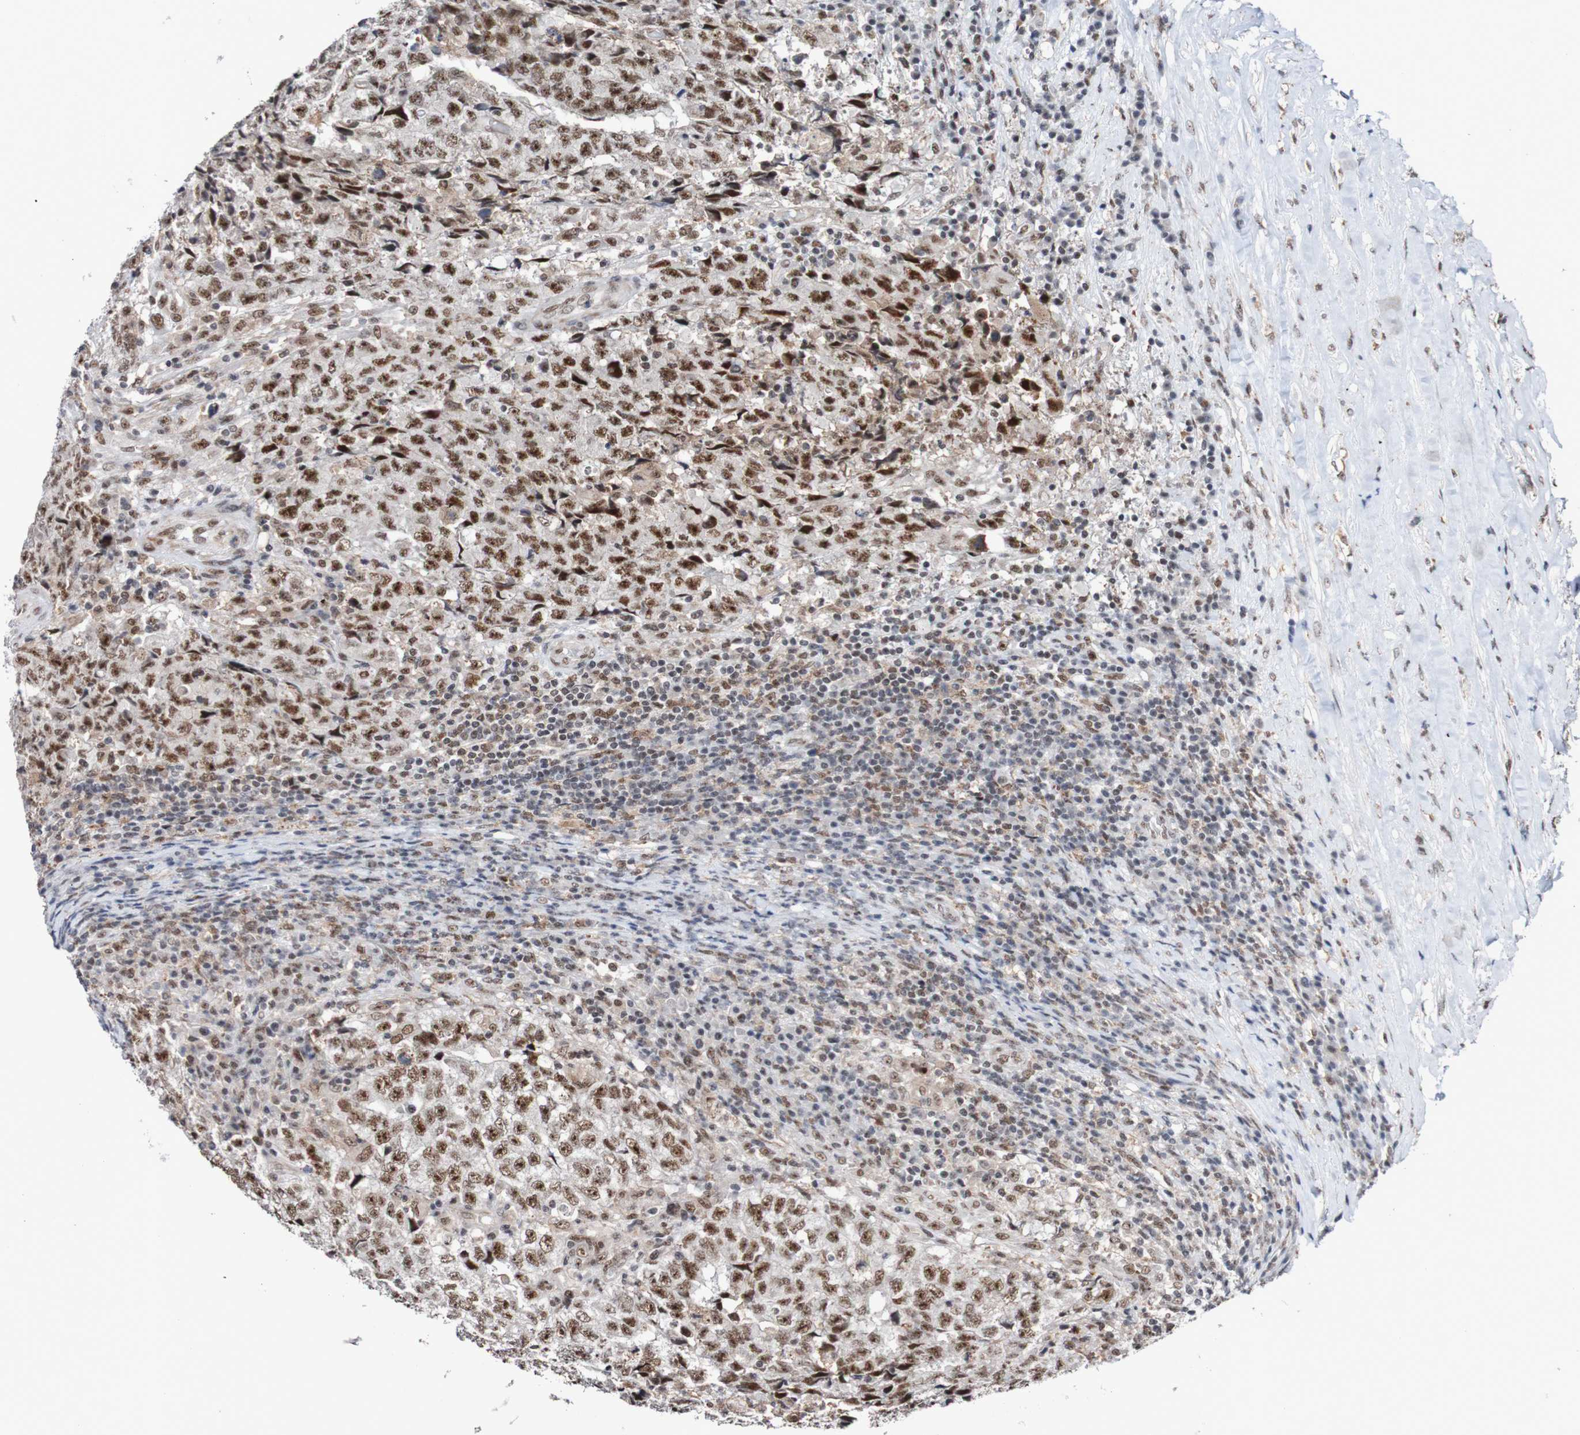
{"staining": {"intensity": "moderate", "quantity": ">75%", "location": "nuclear"}, "tissue": "testis cancer", "cell_type": "Tumor cells", "image_type": "cancer", "snomed": [{"axis": "morphology", "description": "Necrosis, NOS"}, {"axis": "morphology", "description": "Carcinoma, Embryonal, NOS"}, {"axis": "topography", "description": "Testis"}], "caption": "Immunohistochemical staining of testis cancer displays medium levels of moderate nuclear protein staining in approximately >75% of tumor cells.", "gene": "CDC5L", "patient": {"sex": "male", "age": 19}}